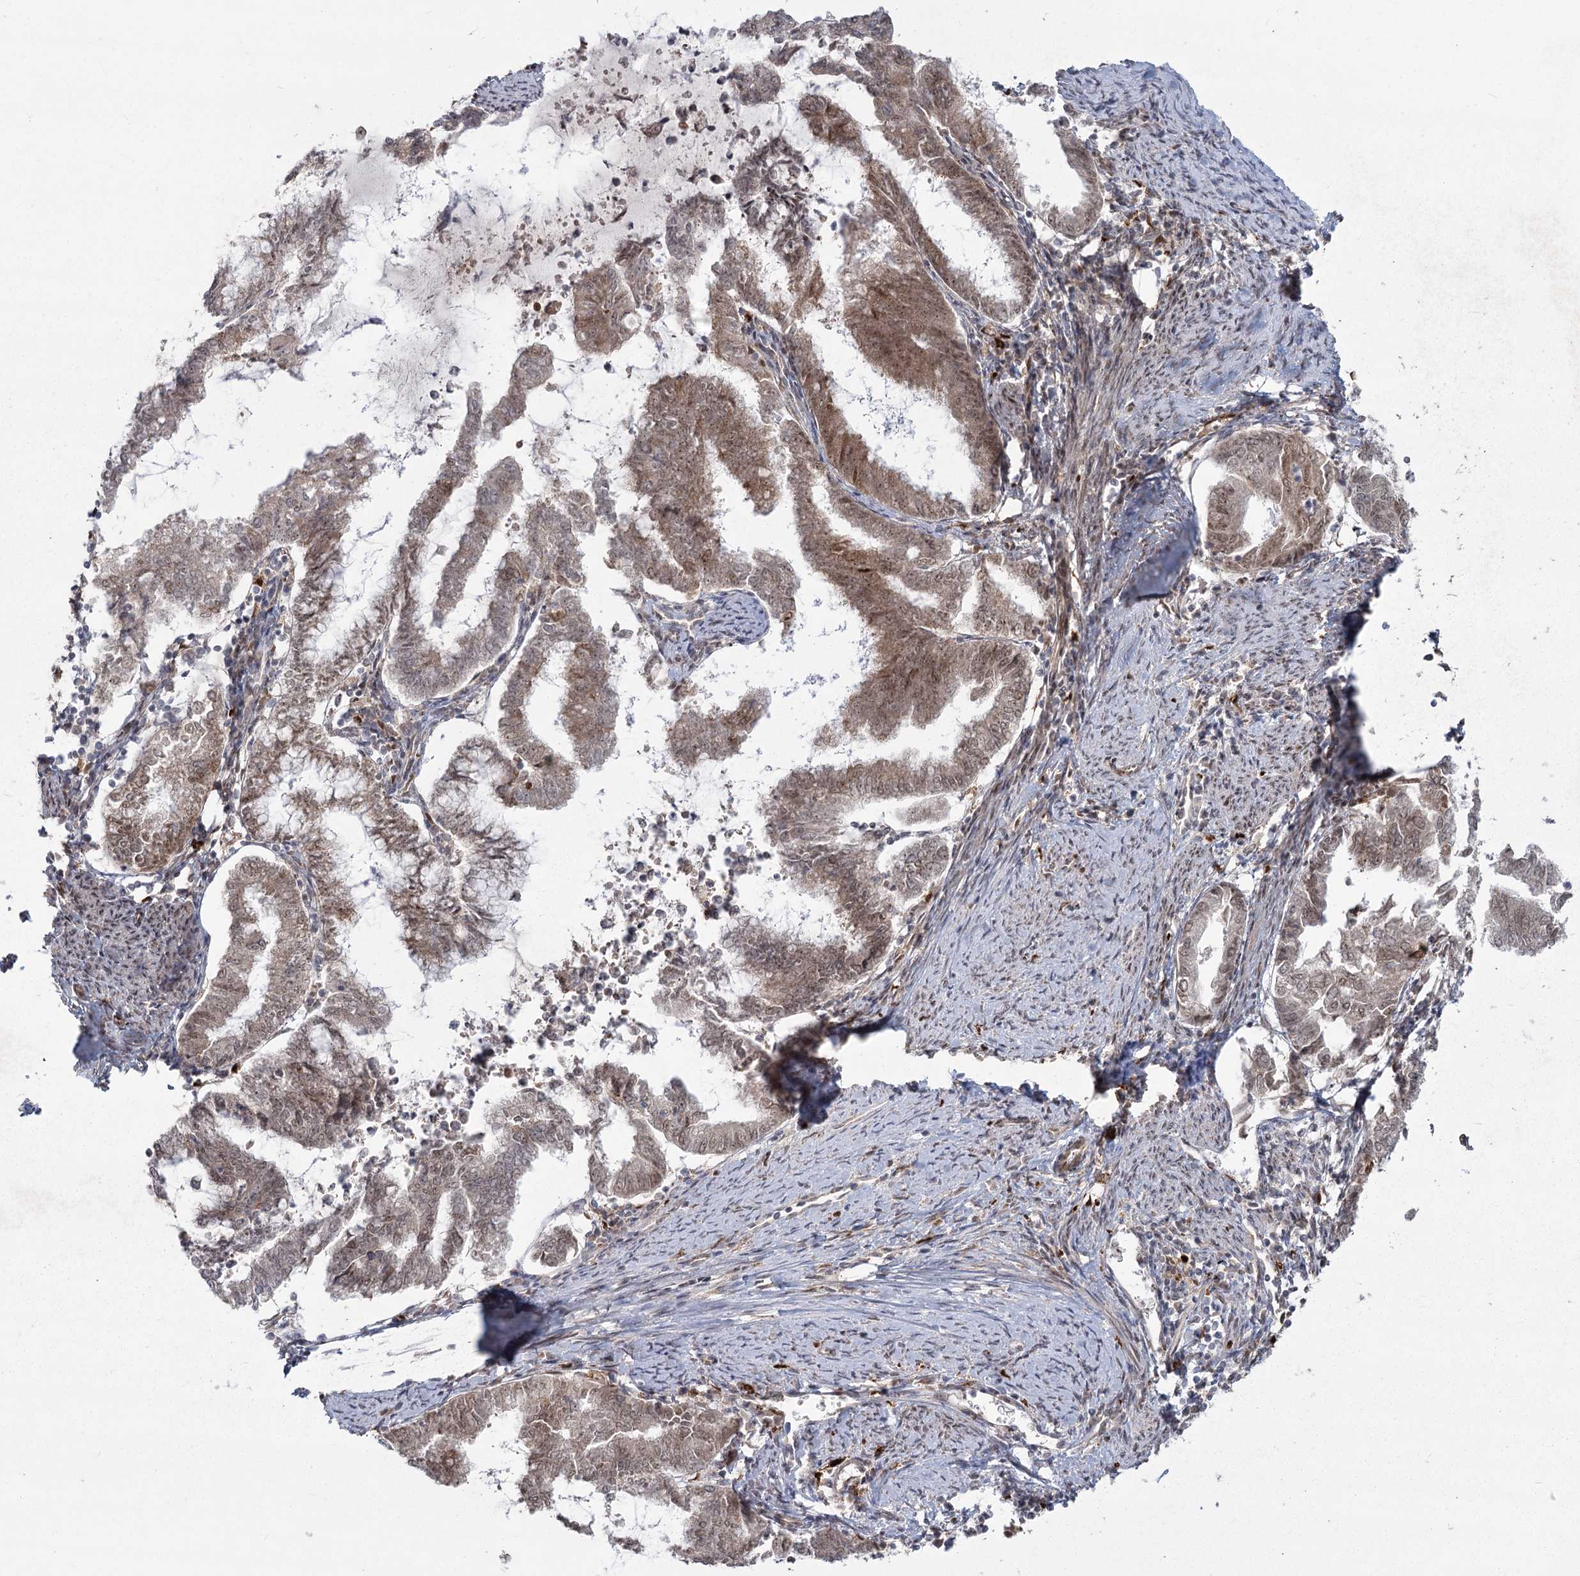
{"staining": {"intensity": "moderate", "quantity": ">75%", "location": "cytoplasmic/membranous,nuclear"}, "tissue": "endometrial cancer", "cell_type": "Tumor cells", "image_type": "cancer", "snomed": [{"axis": "morphology", "description": "Adenocarcinoma, NOS"}, {"axis": "topography", "description": "Endometrium"}], "caption": "Endometrial cancer tissue displays moderate cytoplasmic/membranous and nuclear expression in about >75% of tumor cells", "gene": "AP2M1", "patient": {"sex": "female", "age": 79}}